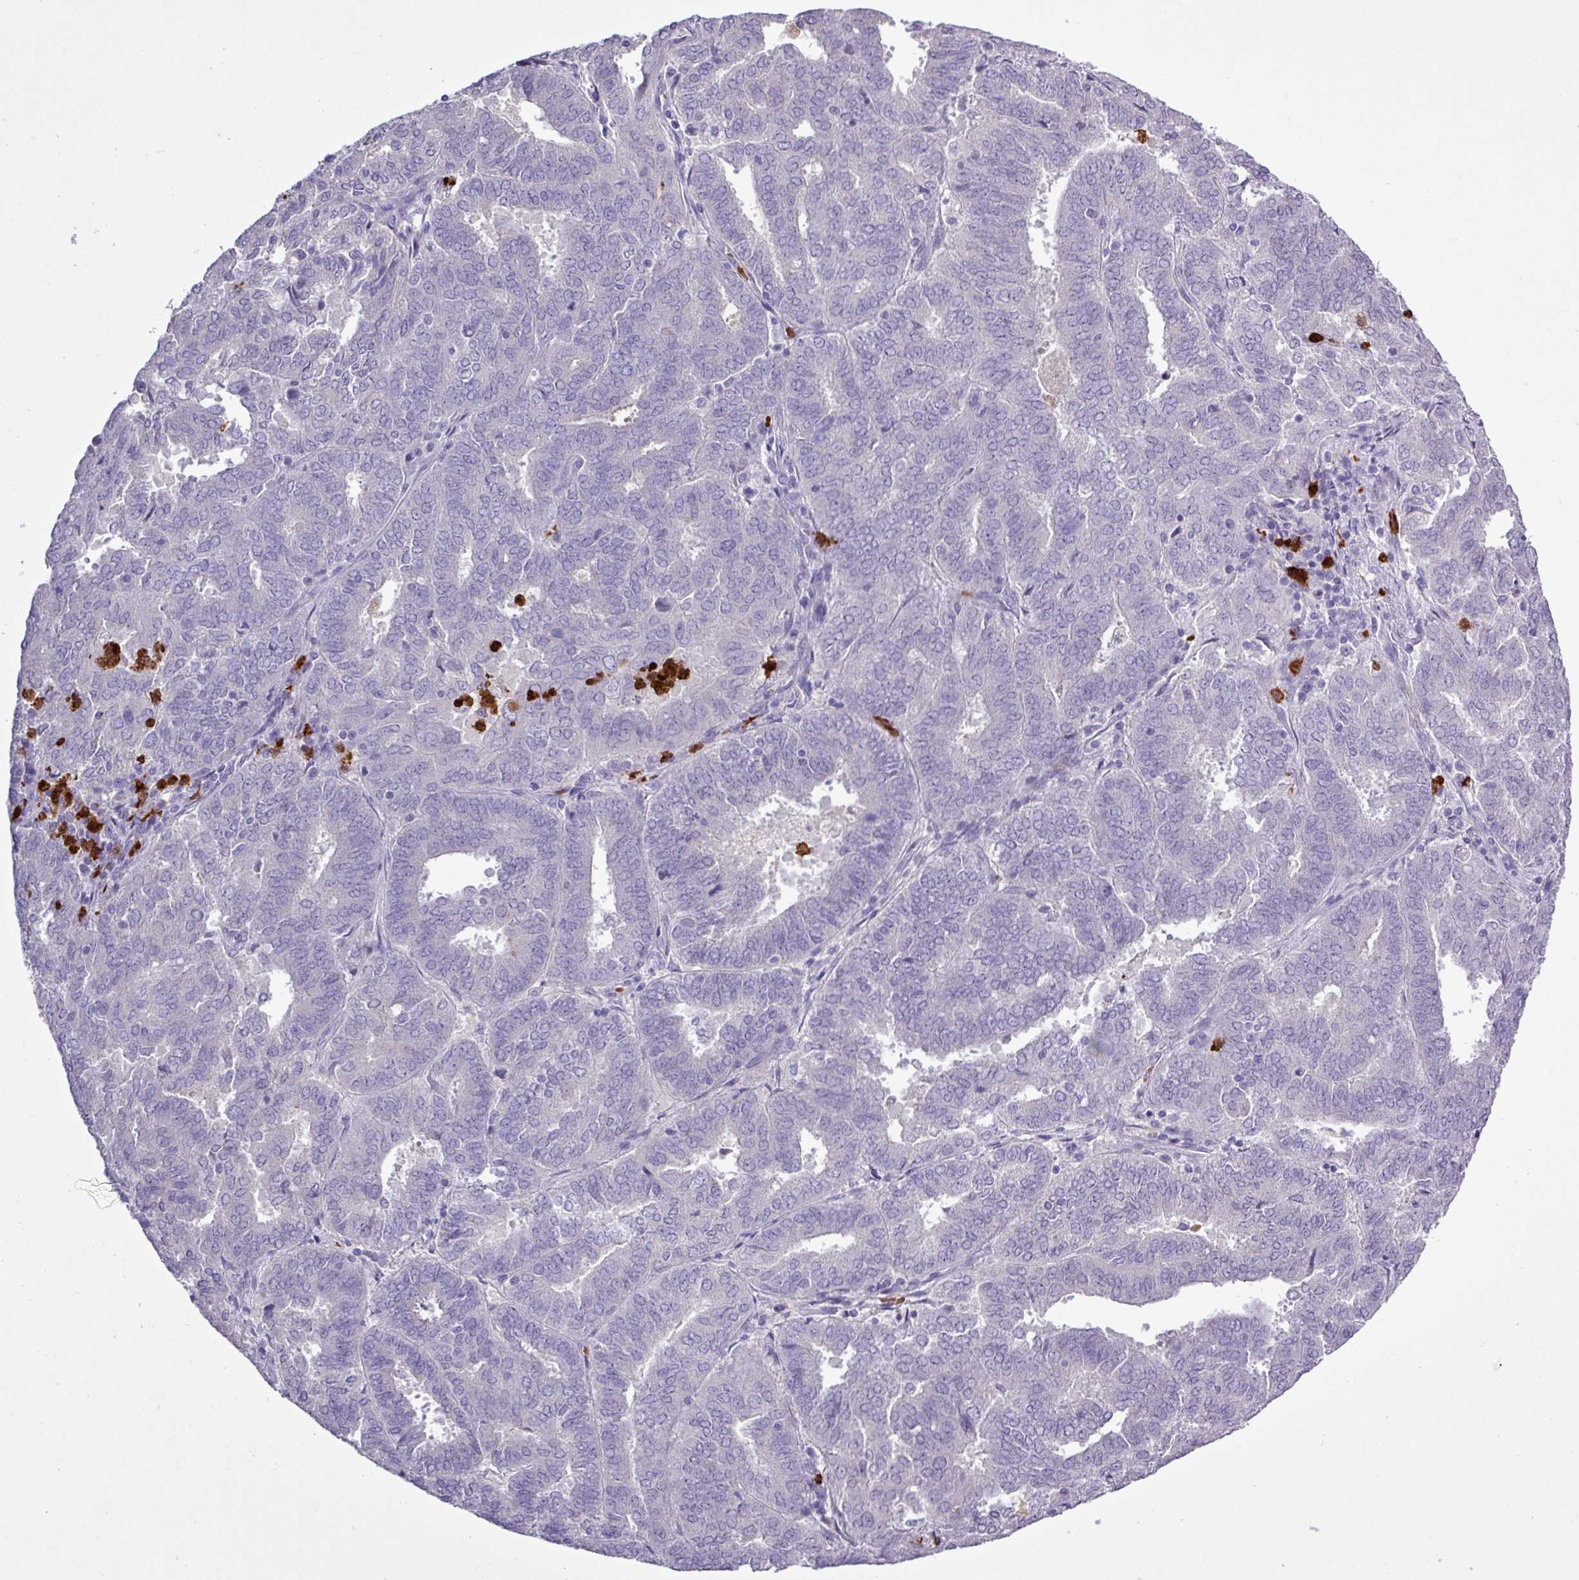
{"staining": {"intensity": "negative", "quantity": "none", "location": "none"}, "tissue": "endometrial cancer", "cell_type": "Tumor cells", "image_type": "cancer", "snomed": [{"axis": "morphology", "description": "Adenocarcinoma, NOS"}, {"axis": "topography", "description": "Endometrium"}], "caption": "Tumor cells show no significant expression in endometrial cancer (adenocarcinoma). (DAB (3,3'-diaminobenzidine) immunohistochemistry with hematoxylin counter stain).", "gene": "MGAT4B", "patient": {"sex": "female", "age": 72}}